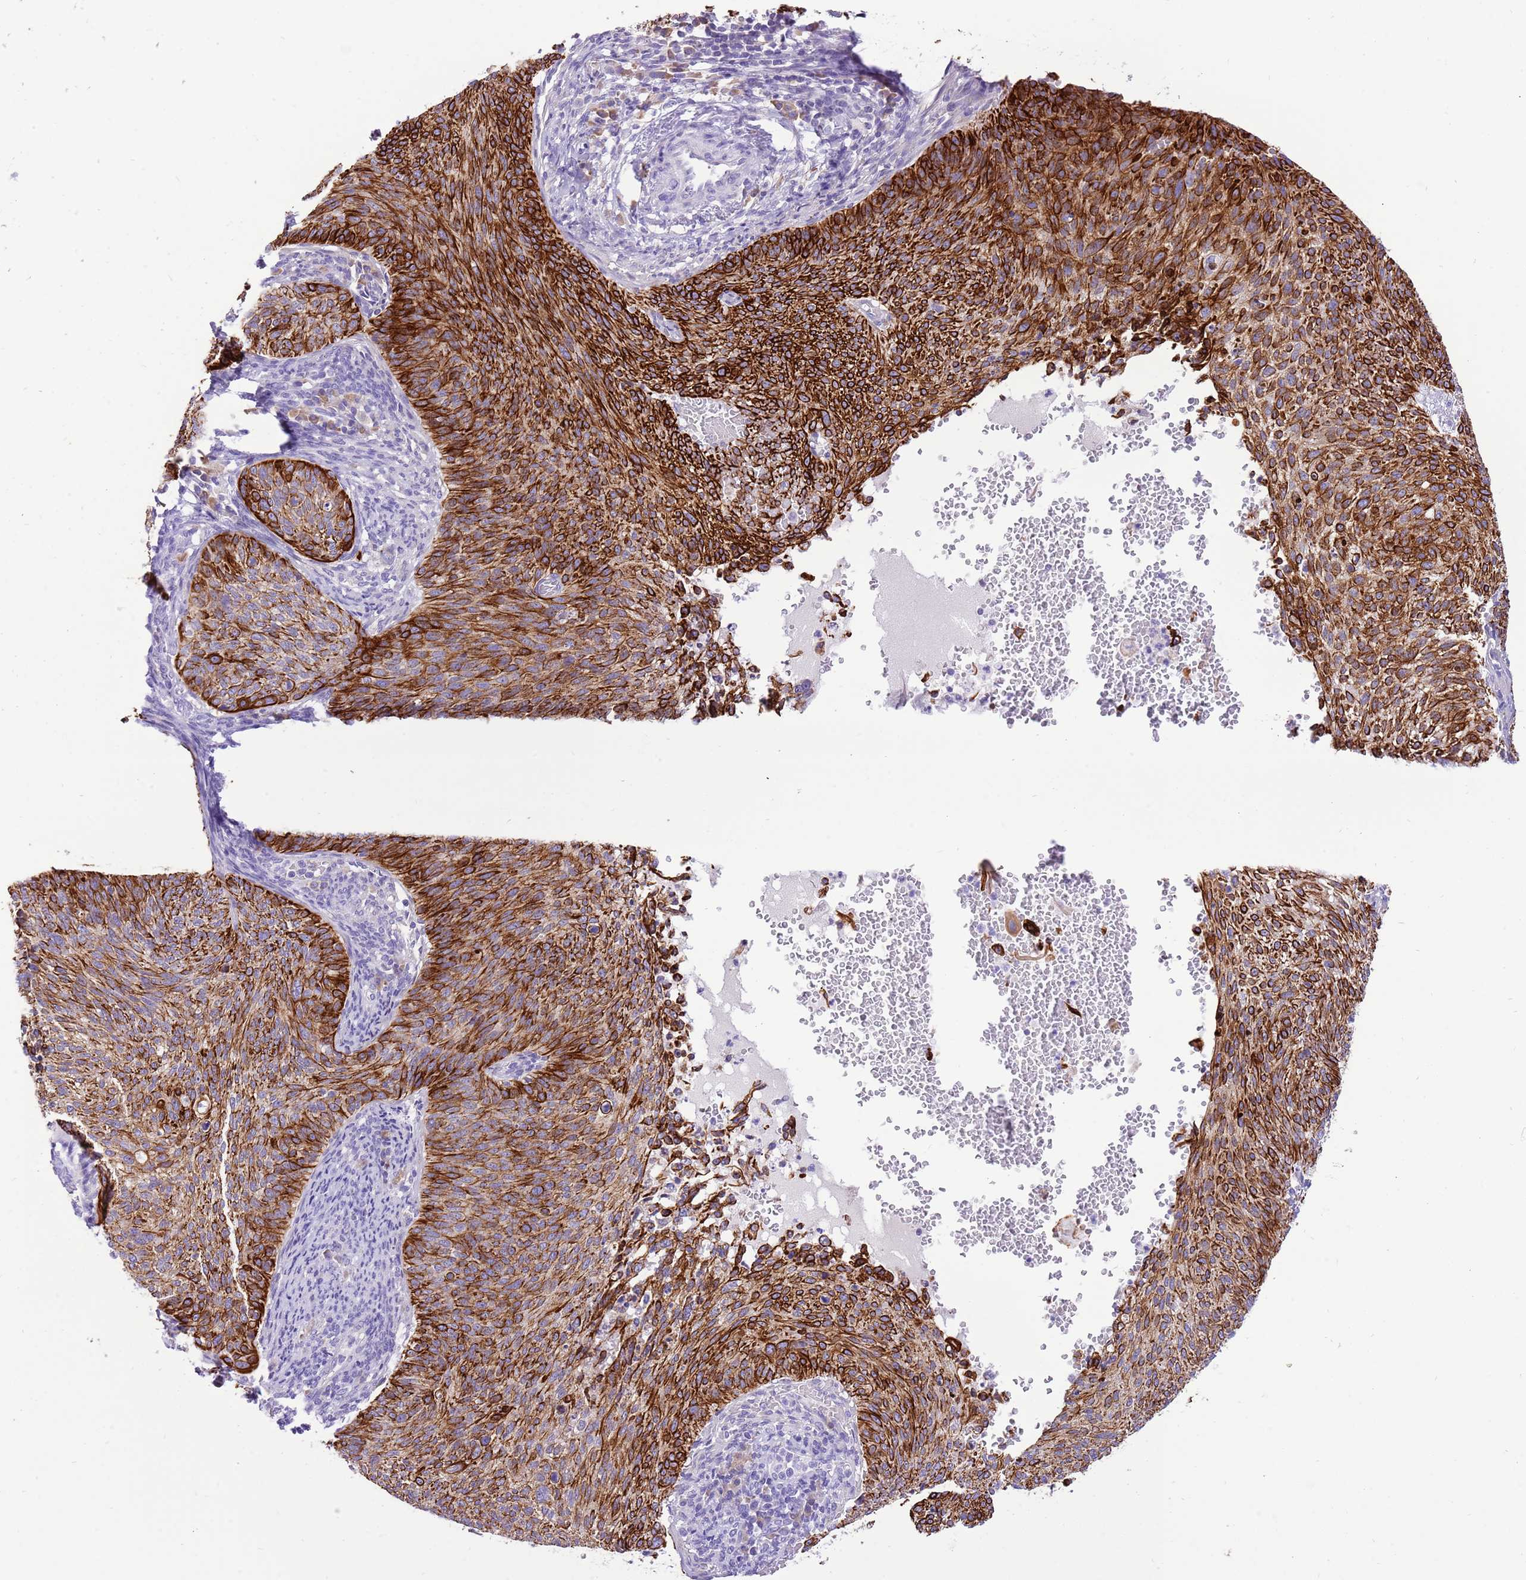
{"staining": {"intensity": "strong", "quantity": ">75%", "location": "cytoplasmic/membranous"}, "tissue": "cervical cancer", "cell_type": "Tumor cells", "image_type": "cancer", "snomed": [{"axis": "morphology", "description": "Squamous cell carcinoma, NOS"}, {"axis": "topography", "description": "Cervix"}], "caption": "Strong cytoplasmic/membranous protein positivity is present in about >75% of tumor cells in squamous cell carcinoma (cervical).", "gene": "R3HDM4", "patient": {"sex": "female", "age": 70}}